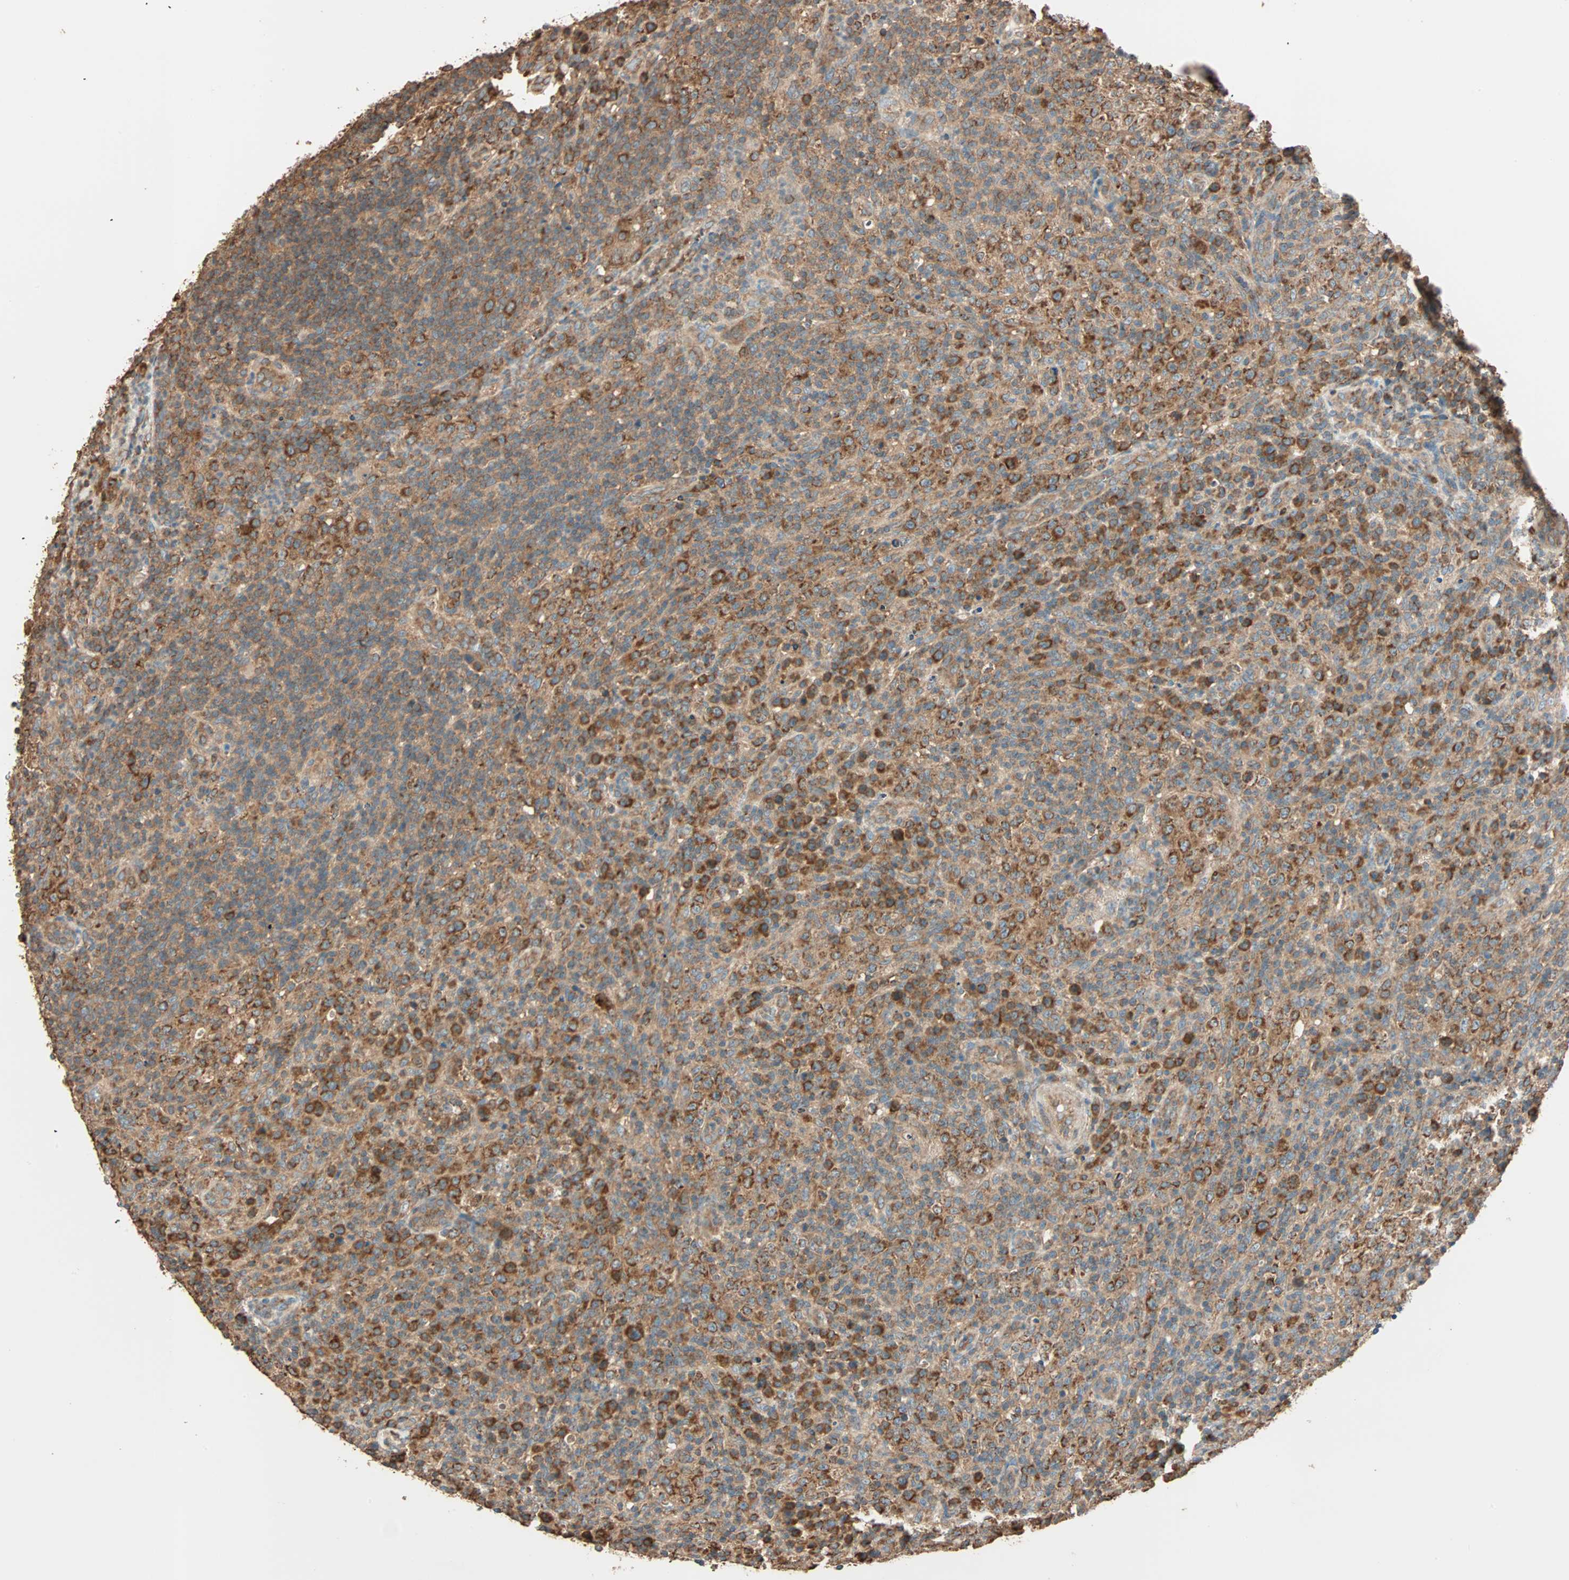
{"staining": {"intensity": "strong", "quantity": ">75%", "location": "cytoplasmic/membranous"}, "tissue": "lymphoma", "cell_type": "Tumor cells", "image_type": "cancer", "snomed": [{"axis": "morphology", "description": "Malignant lymphoma, non-Hodgkin's type, High grade"}, {"axis": "topography", "description": "Lymph node"}], "caption": "The immunohistochemical stain labels strong cytoplasmic/membranous expression in tumor cells of malignant lymphoma, non-Hodgkin's type (high-grade) tissue. Using DAB (3,3'-diaminobenzidine) (brown) and hematoxylin (blue) stains, captured at high magnification using brightfield microscopy.", "gene": "EIF4G2", "patient": {"sex": "female", "age": 76}}